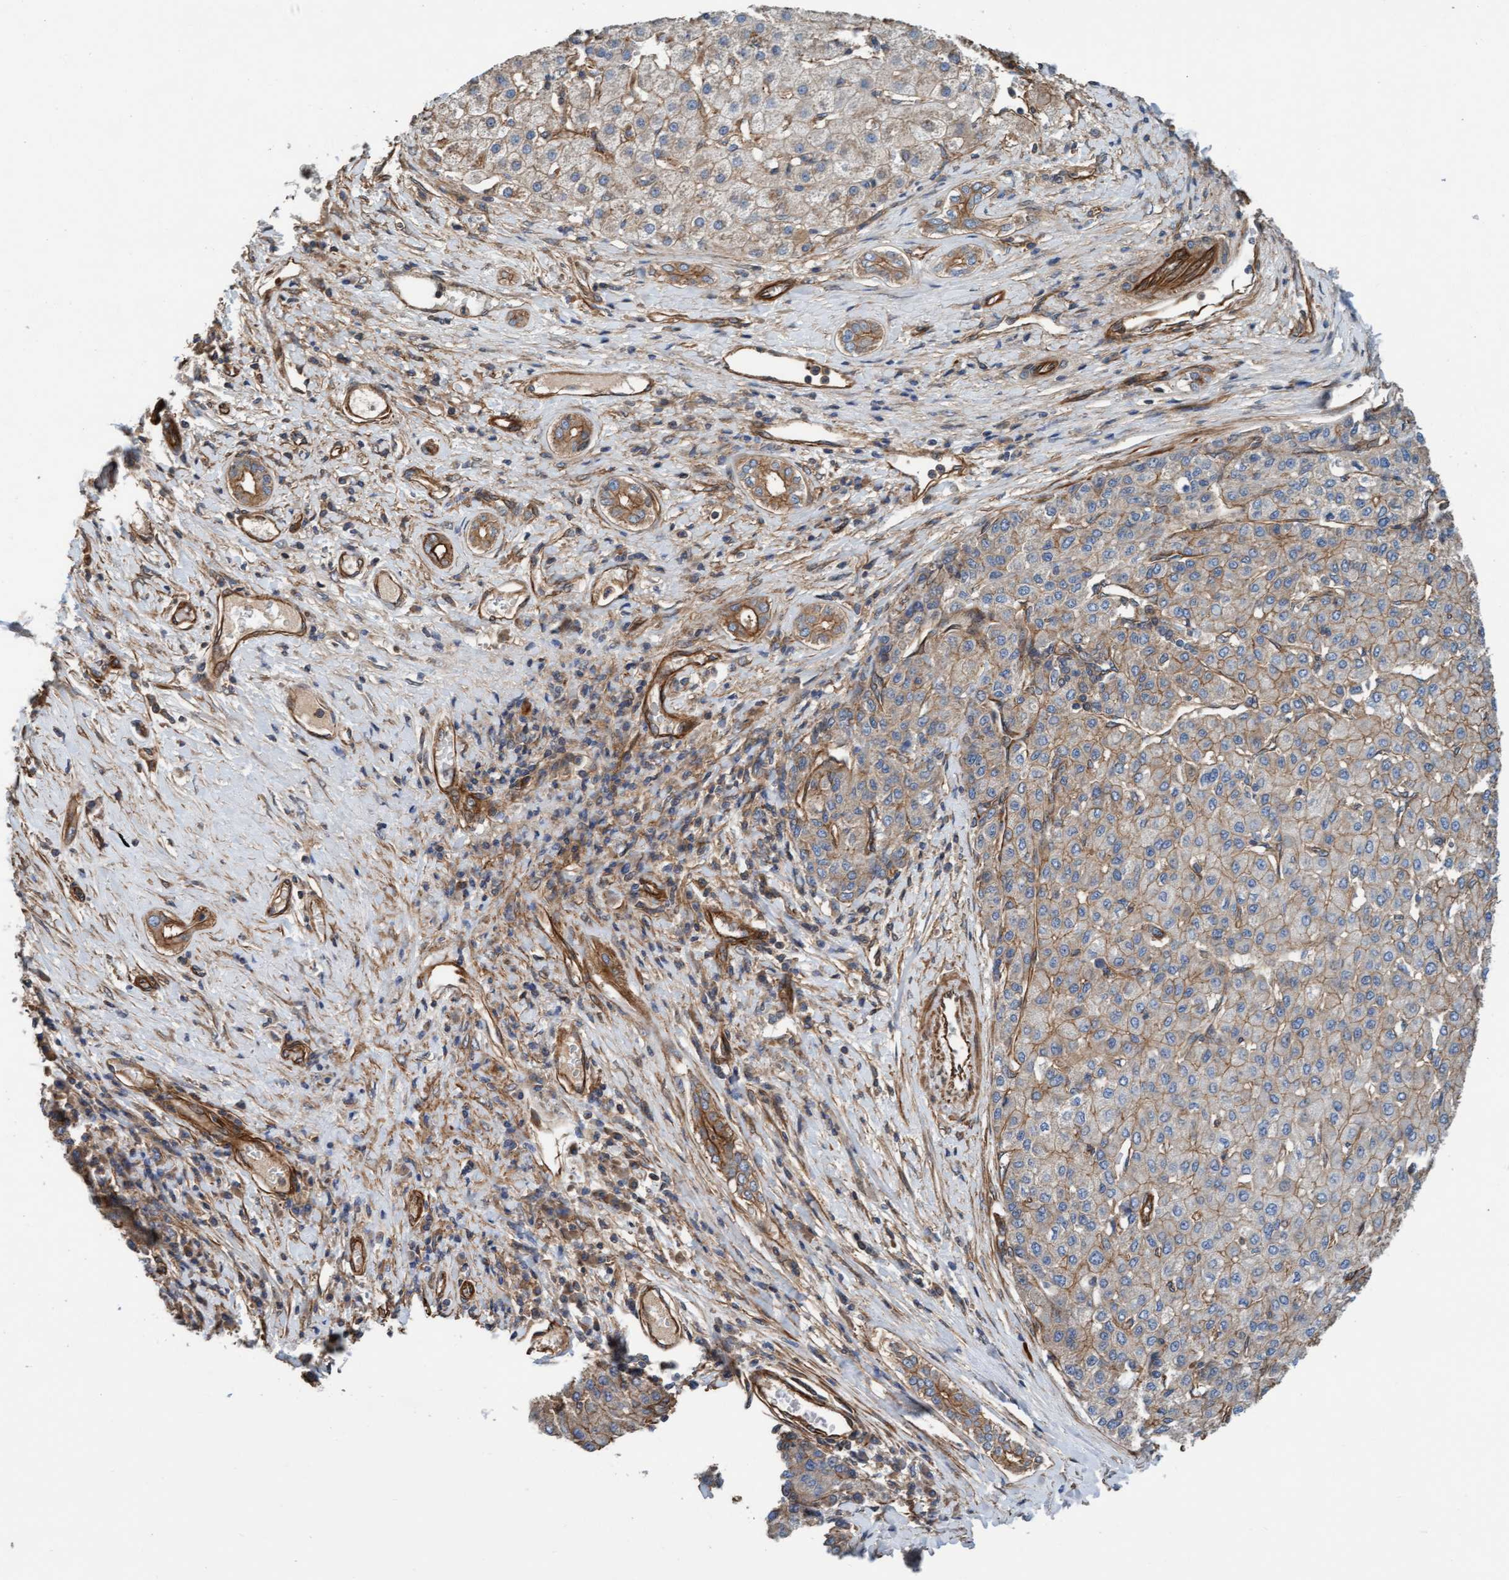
{"staining": {"intensity": "weak", "quantity": "25%-75%", "location": "cytoplasmic/membranous"}, "tissue": "liver cancer", "cell_type": "Tumor cells", "image_type": "cancer", "snomed": [{"axis": "morphology", "description": "Carcinoma, Hepatocellular, NOS"}, {"axis": "topography", "description": "Liver"}], "caption": "Tumor cells reveal weak cytoplasmic/membranous expression in approximately 25%-75% of cells in liver cancer (hepatocellular carcinoma). (DAB IHC with brightfield microscopy, high magnification).", "gene": "STXBP4", "patient": {"sex": "male", "age": 65}}